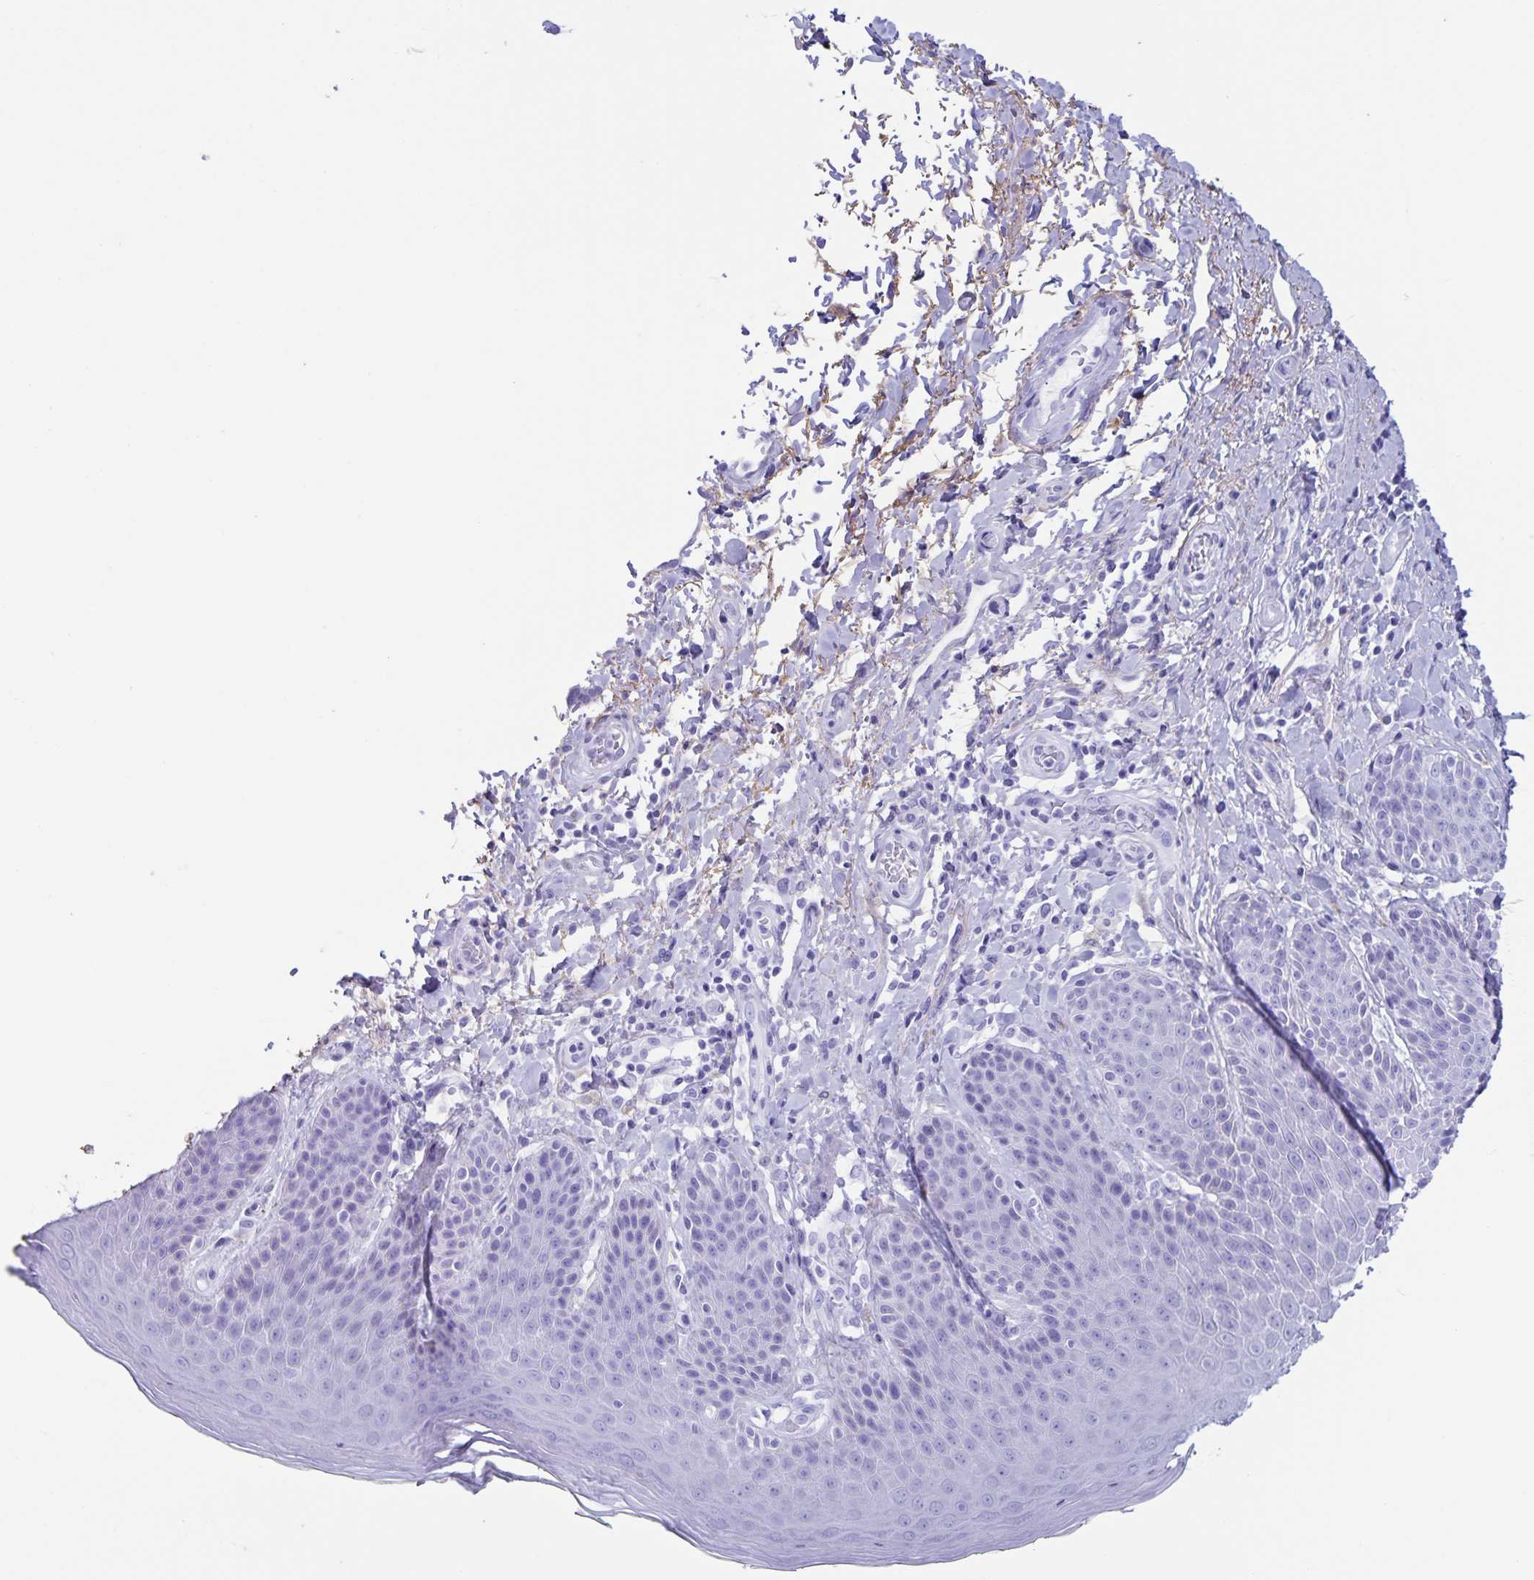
{"staining": {"intensity": "negative", "quantity": "none", "location": "none"}, "tissue": "skin", "cell_type": "Epidermal cells", "image_type": "normal", "snomed": [{"axis": "morphology", "description": "Normal tissue, NOS"}, {"axis": "topography", "description": "Anal"}, {"axis": "topography", "description": "Peripheral nerve tissue"}], "caption": "A high-resolution photomicrograph shows IHC staining of benign skin, which reveals no significant staining in epidermal cells. The staining is performed using DAB (3,3'-diaminobenzidine) brown chromogen with nuclei counter-stained in using hematoxylin.", "gene": "AQP4", "patient": {"sex": "male", "age": 51}}